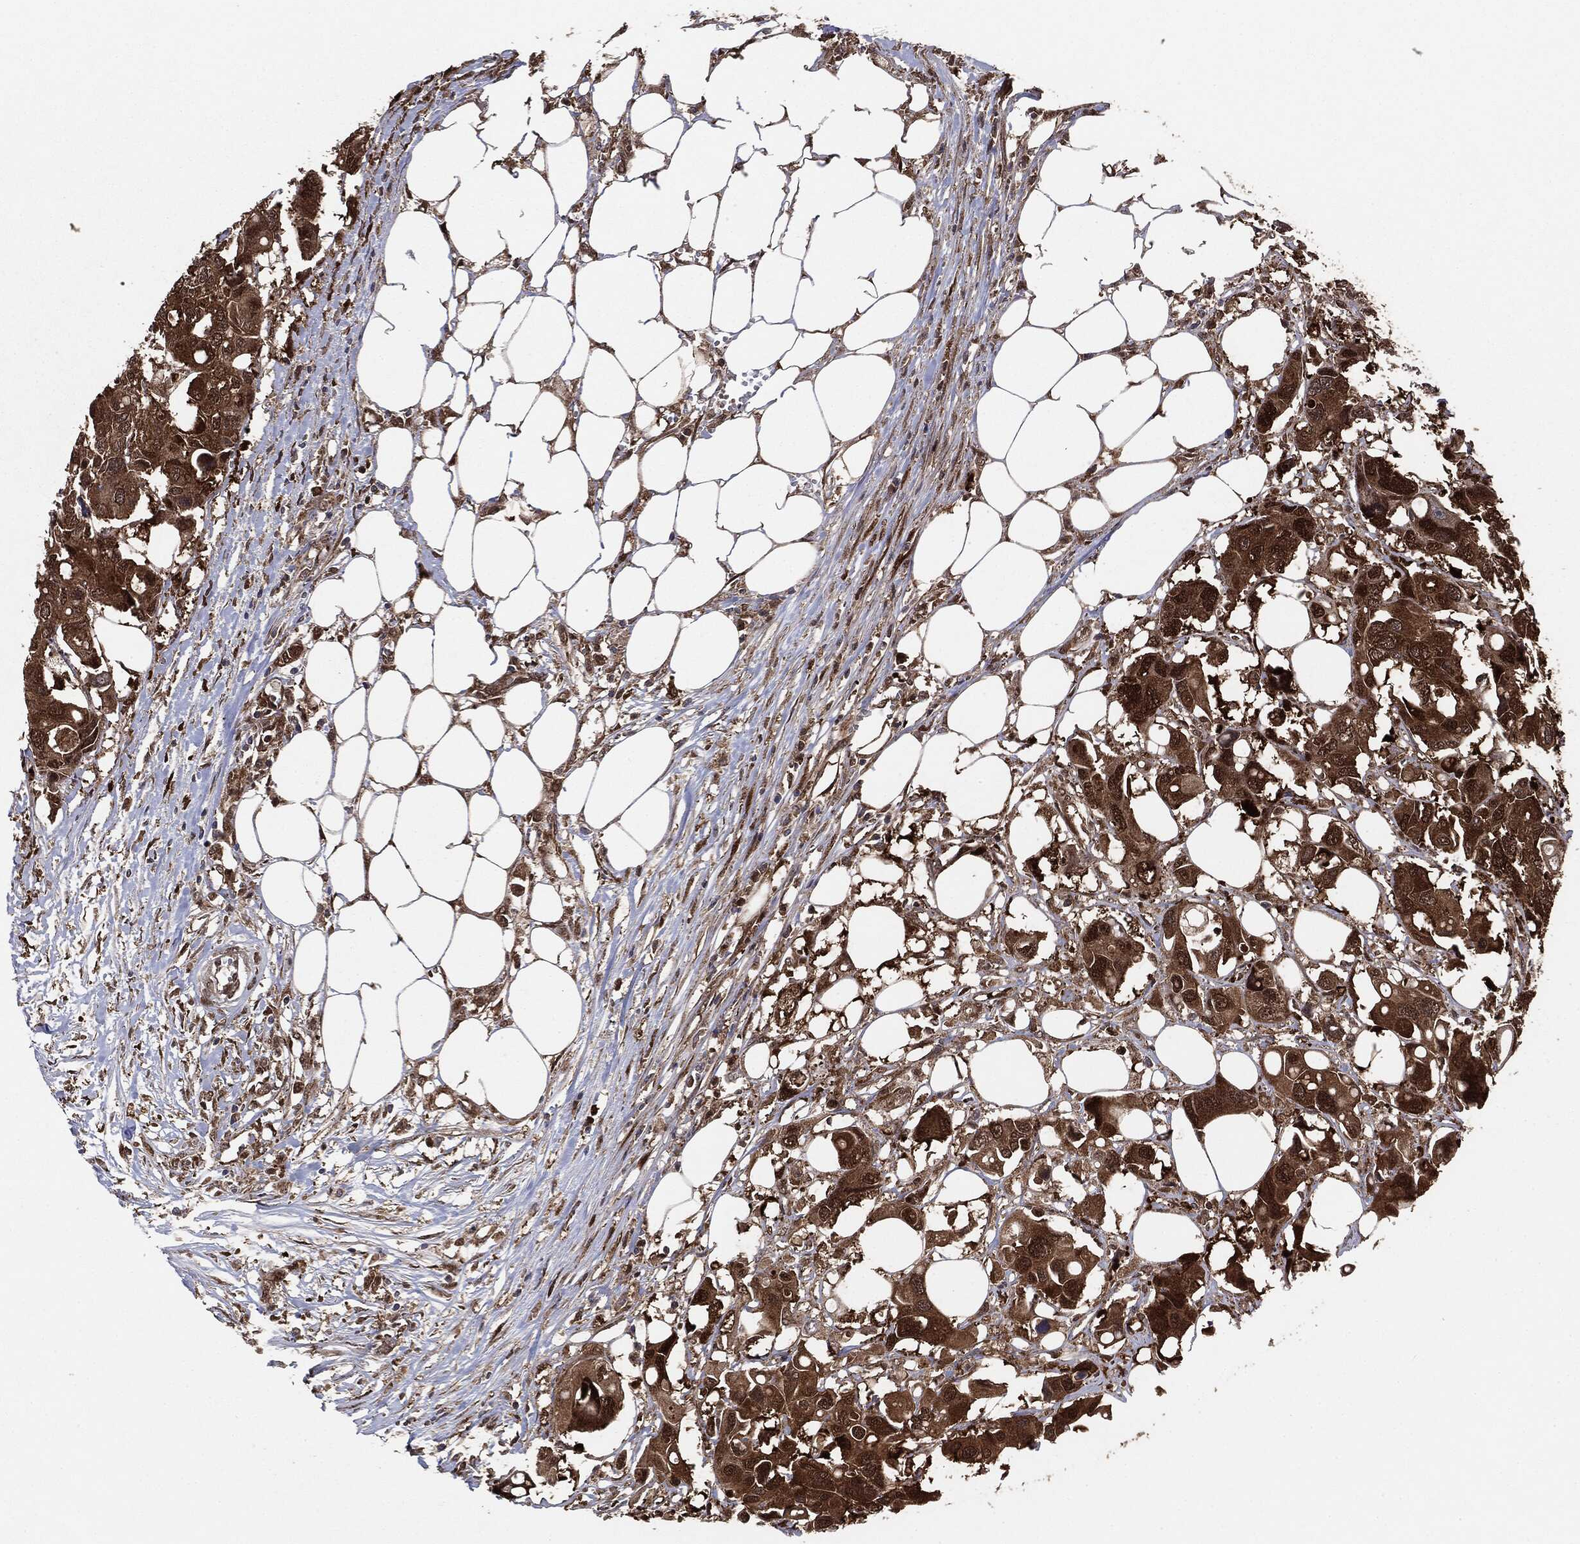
{"staining": {"intensity": "moderate", "quantity": ">75%", "location": "cytoplasmic/membranous"}, "tissue": "colorectal cancer", "cell_type": "Tumor cells", "image_type": "cancer", "snomed": [{"axis": "morphology", "description": "Adenocarcinoma, NOS"}, {"axis": "topography", "description": "Colon"}], "caption": "Brown immunohistochemical staining in colorectal cancer (adenocarcinoma) shows moderate cytoplasmic/membranous expression in approximately >75% of tumor cells. (Stains: DAB (3,3'-diaminobenzidine) in brown, nuclei in blue, Microscopy: brightfield microscopy at high magnification).", "gene": "NME1", "patient": {"sex": "male", "age": 77}}